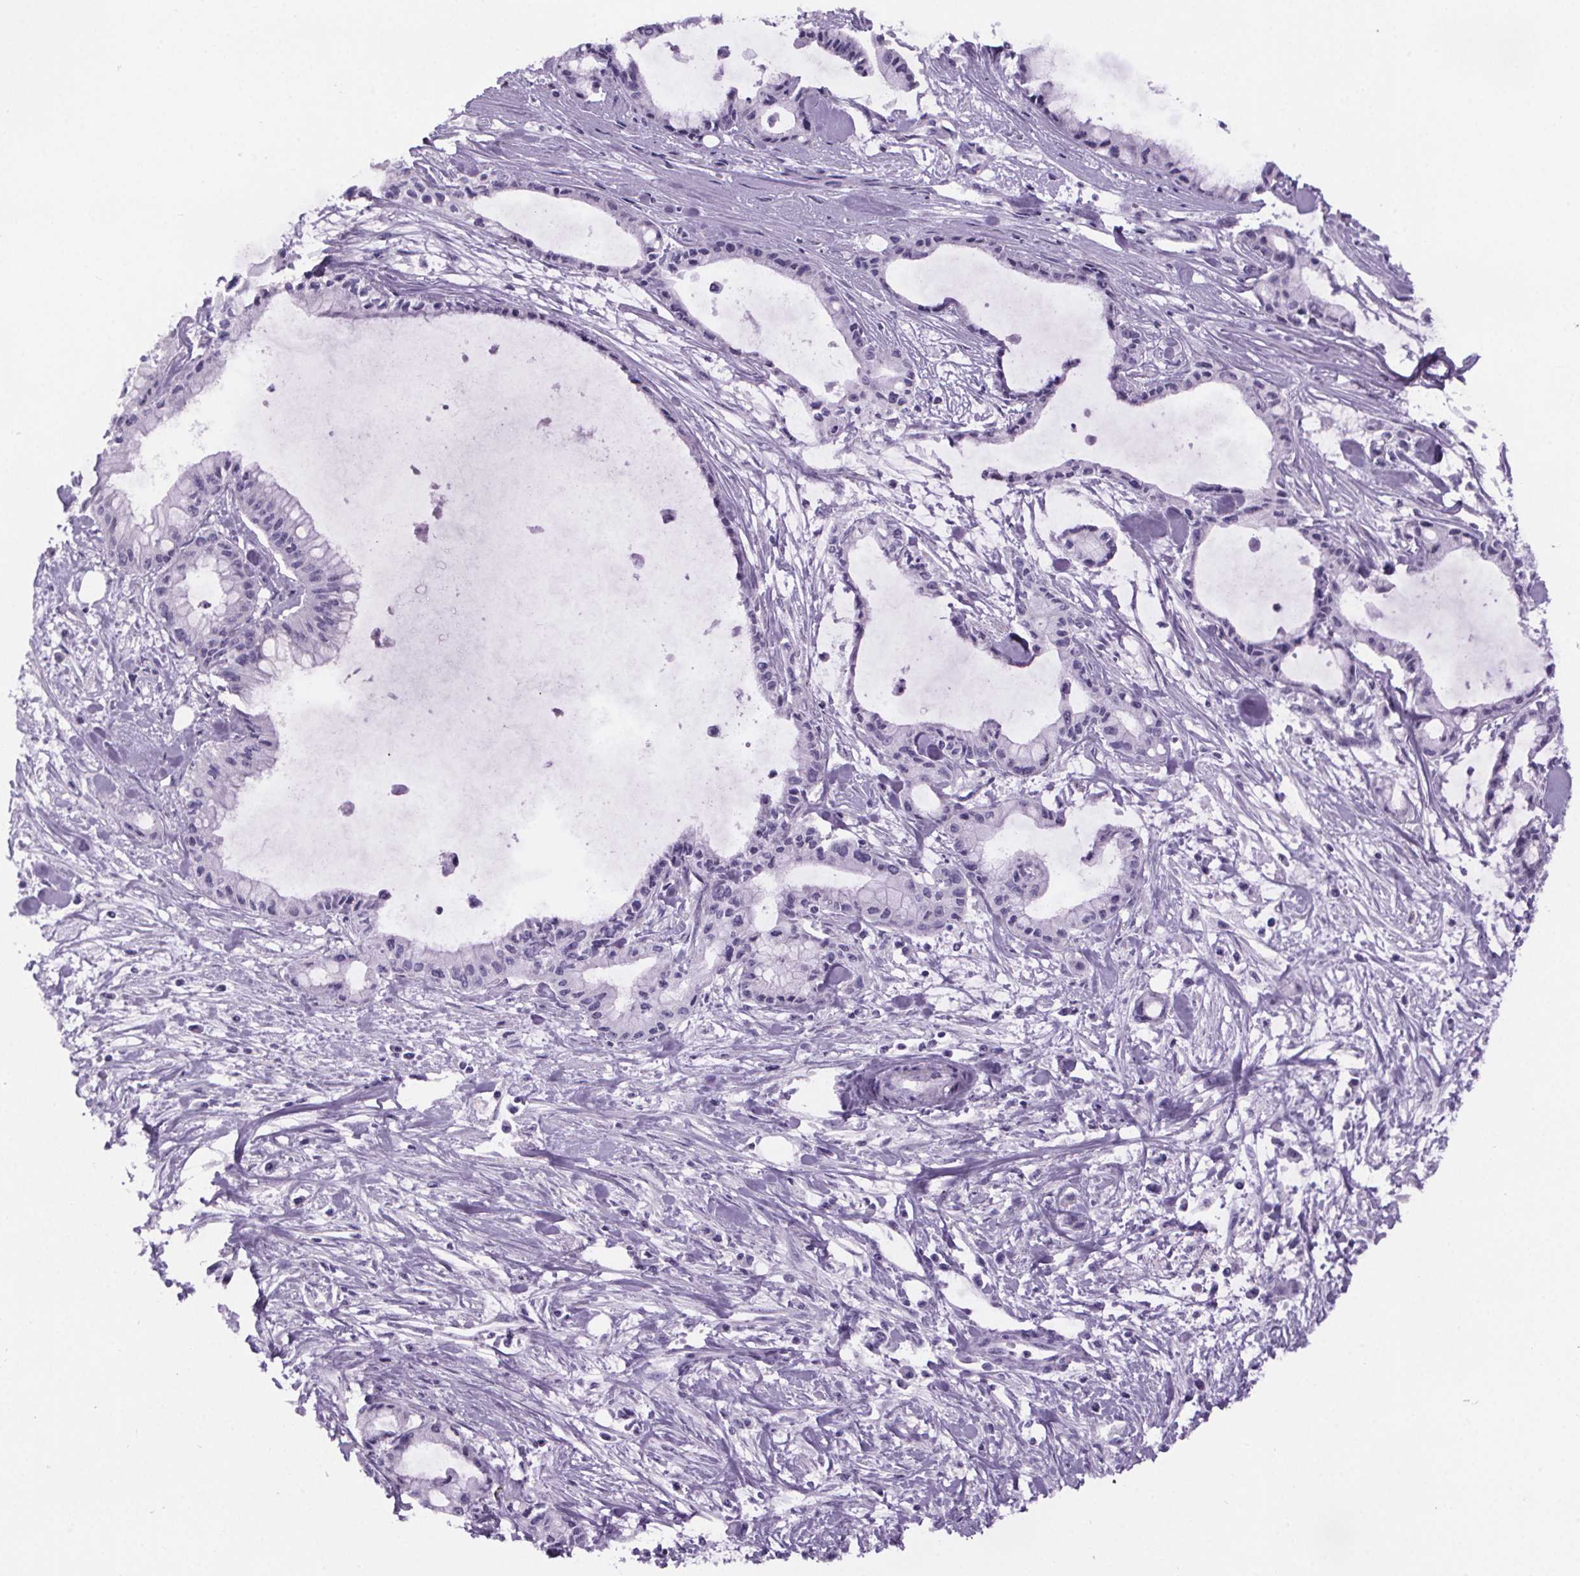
{"staining": {"intensity": "negative", "quantity": "none", "location": "none"}, "tissue": "pancreatic cancer", "cell_type": "Tumor cells", "image_type": "cancer", "snomed": [{"axis": "morphology", "description": "Adenocarcinoma, NOS"}, {"axis": "topography", "description": "Pancreas"}], "caption": "A photomicrograph of human pancreatic cancer (adenocarcinoma) is negative for staining in tumor cells.", "gene": "CUBN", "patient": {"sex": "male", "age": 48}}